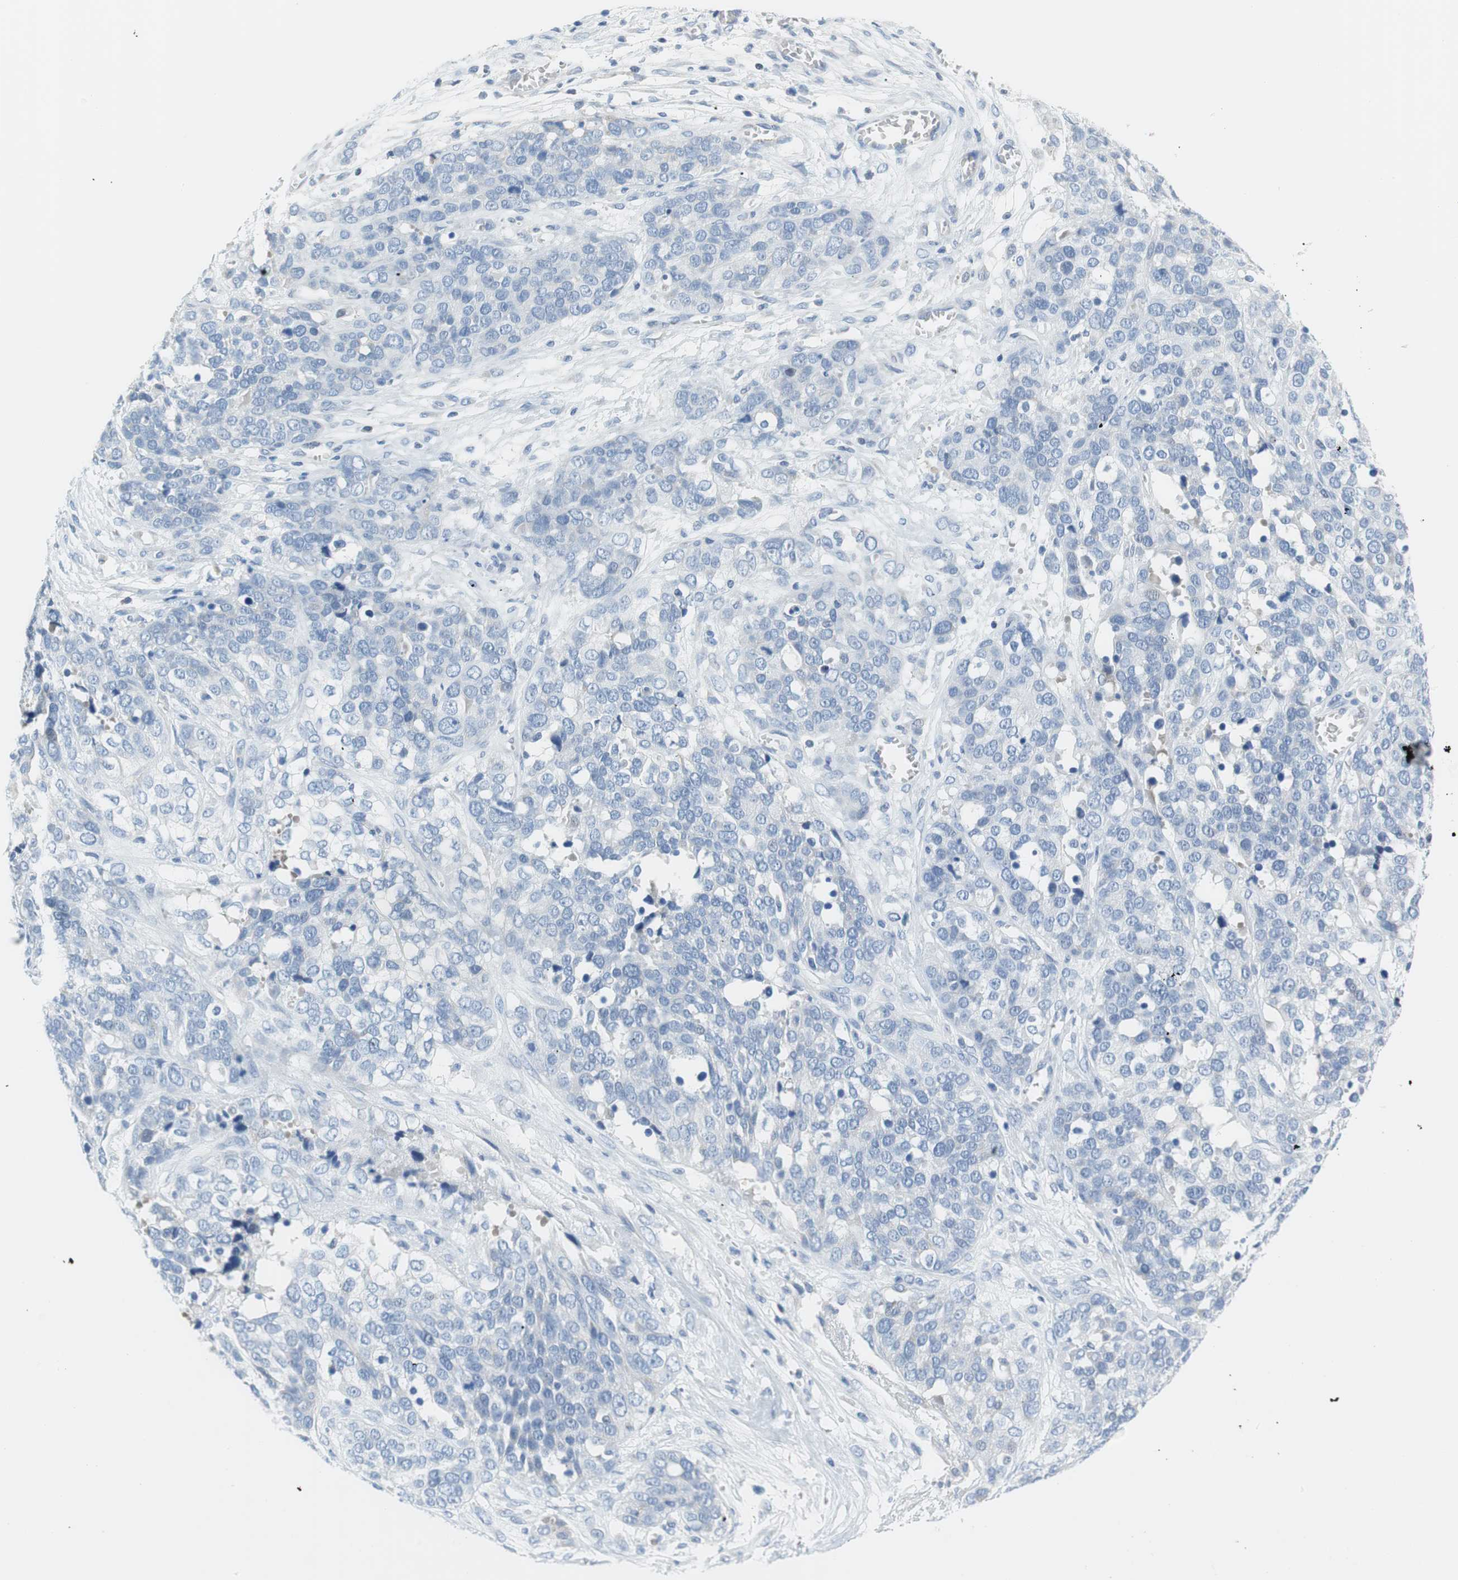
{"staining": {"intensity": "negative", "quantity": "none", "location": "none"}, "tissue": "ovarian cancer", "cell_type": "Tumor cells", "image_type": "cancer", "snomed": [{"axis": "morphology", "description": "Cystadenocarcinoma, serous, NOS"}, {"axis": "topography", "description": "Ovary"}], "caption": "A high-resolution micrograph shows immunohistochemistry (IHC) staining of ovarian cancer, which shows no significant expression in tumor cells.", "gene": "MYH1", "patient": {"sex": "female", "age": 44}}